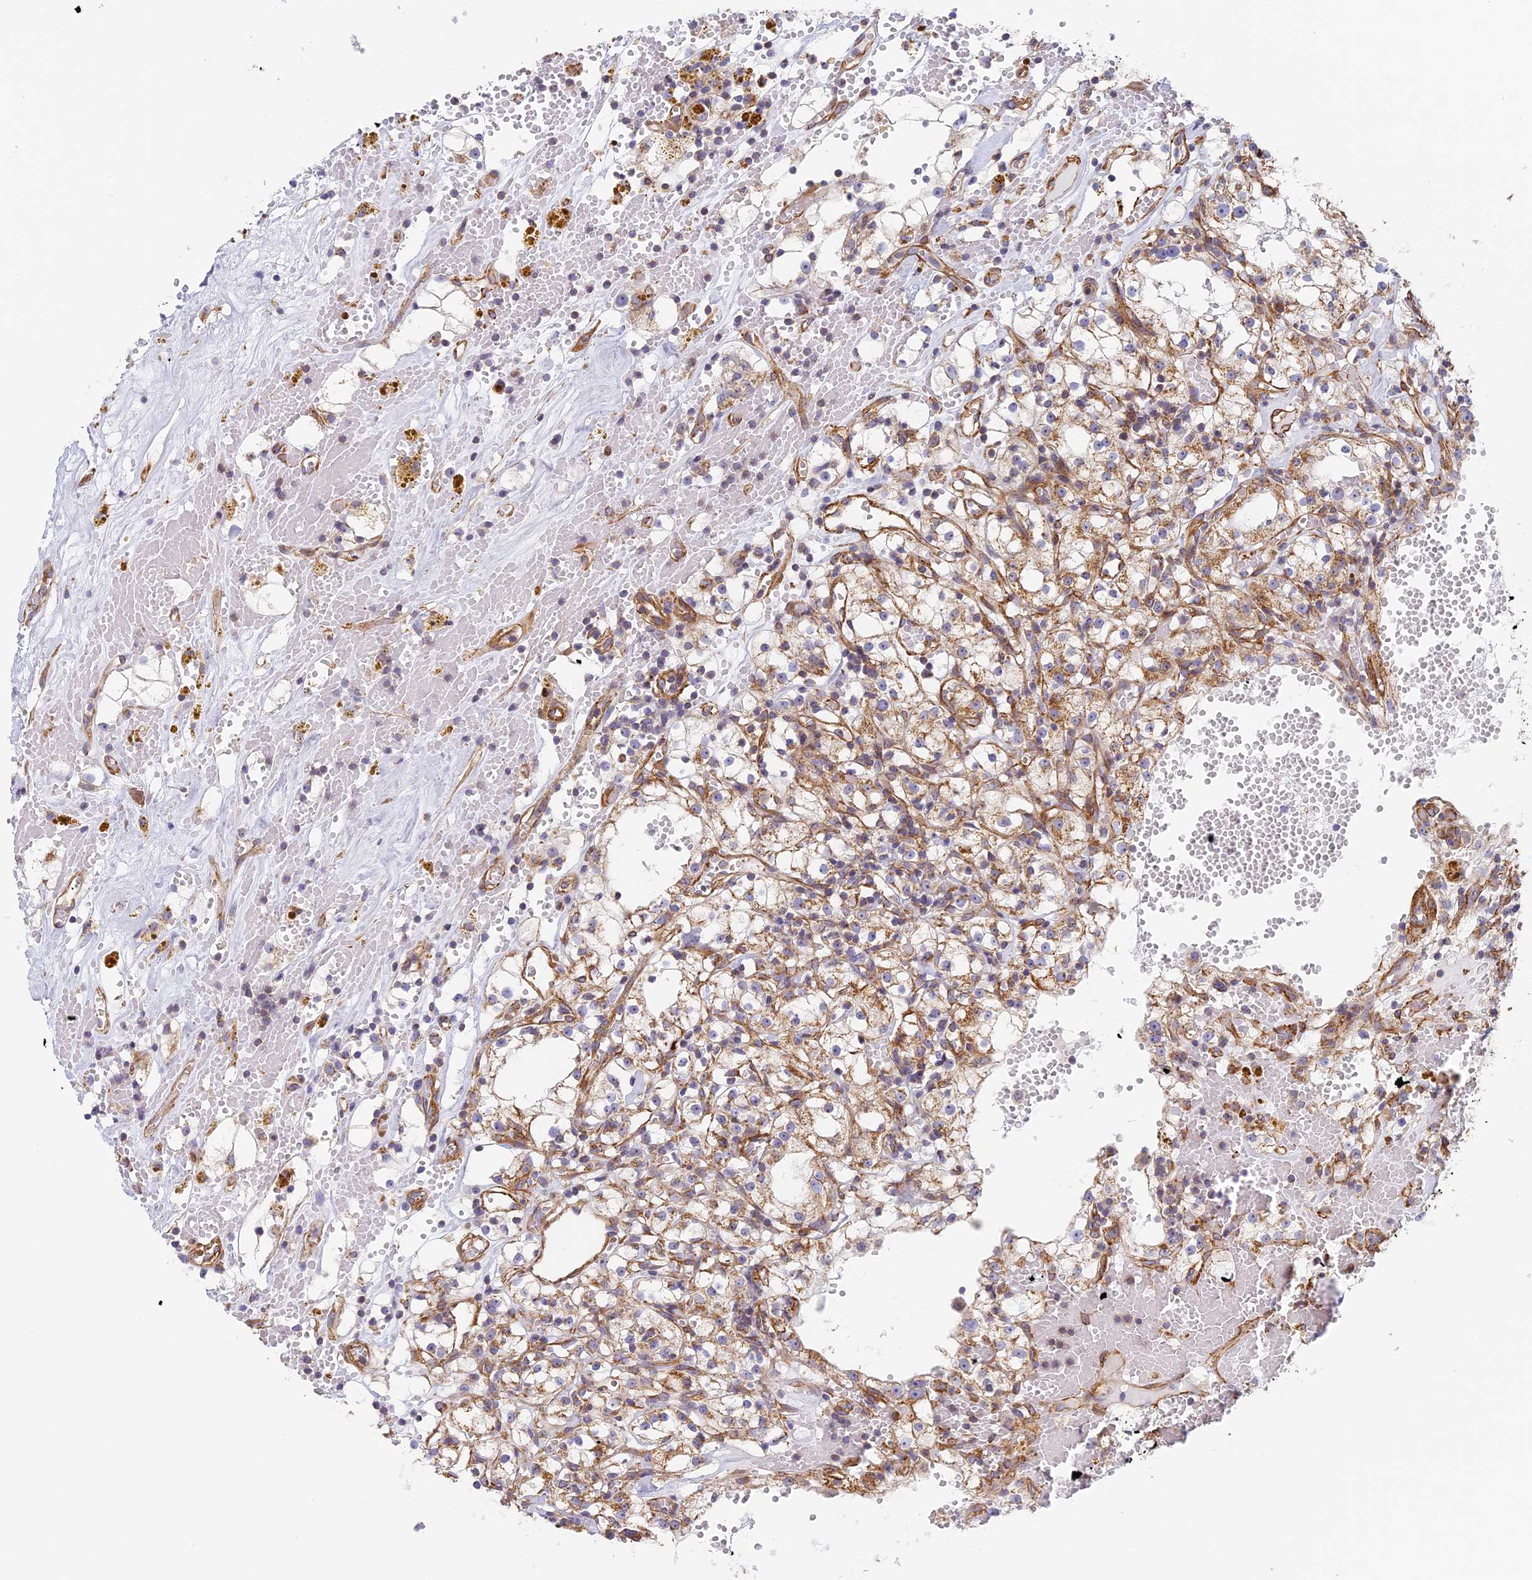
{"staining": {"intensity": "weak", "quantity": ">75%", "location": "cytoplasmic/membranous"}, "tissue": "renal cancer", "cell_type": "Tumor cells", "image_type": "cancer", "snomed": [{"axis": "morphology", "description": "Adenocarcinoma, NOS"}, {"axis": "topography", "description": "Kidney"}], "caption": "DAB (3,3'-diaminobenzidine) immunohistochemical staining of human renal adenocarcinoma shows weak cytoplasmic/membranous protein expression in about >75% of tumor cells.", "gene": "DDA1", "patient": {"sex": "male", "age": 56}}